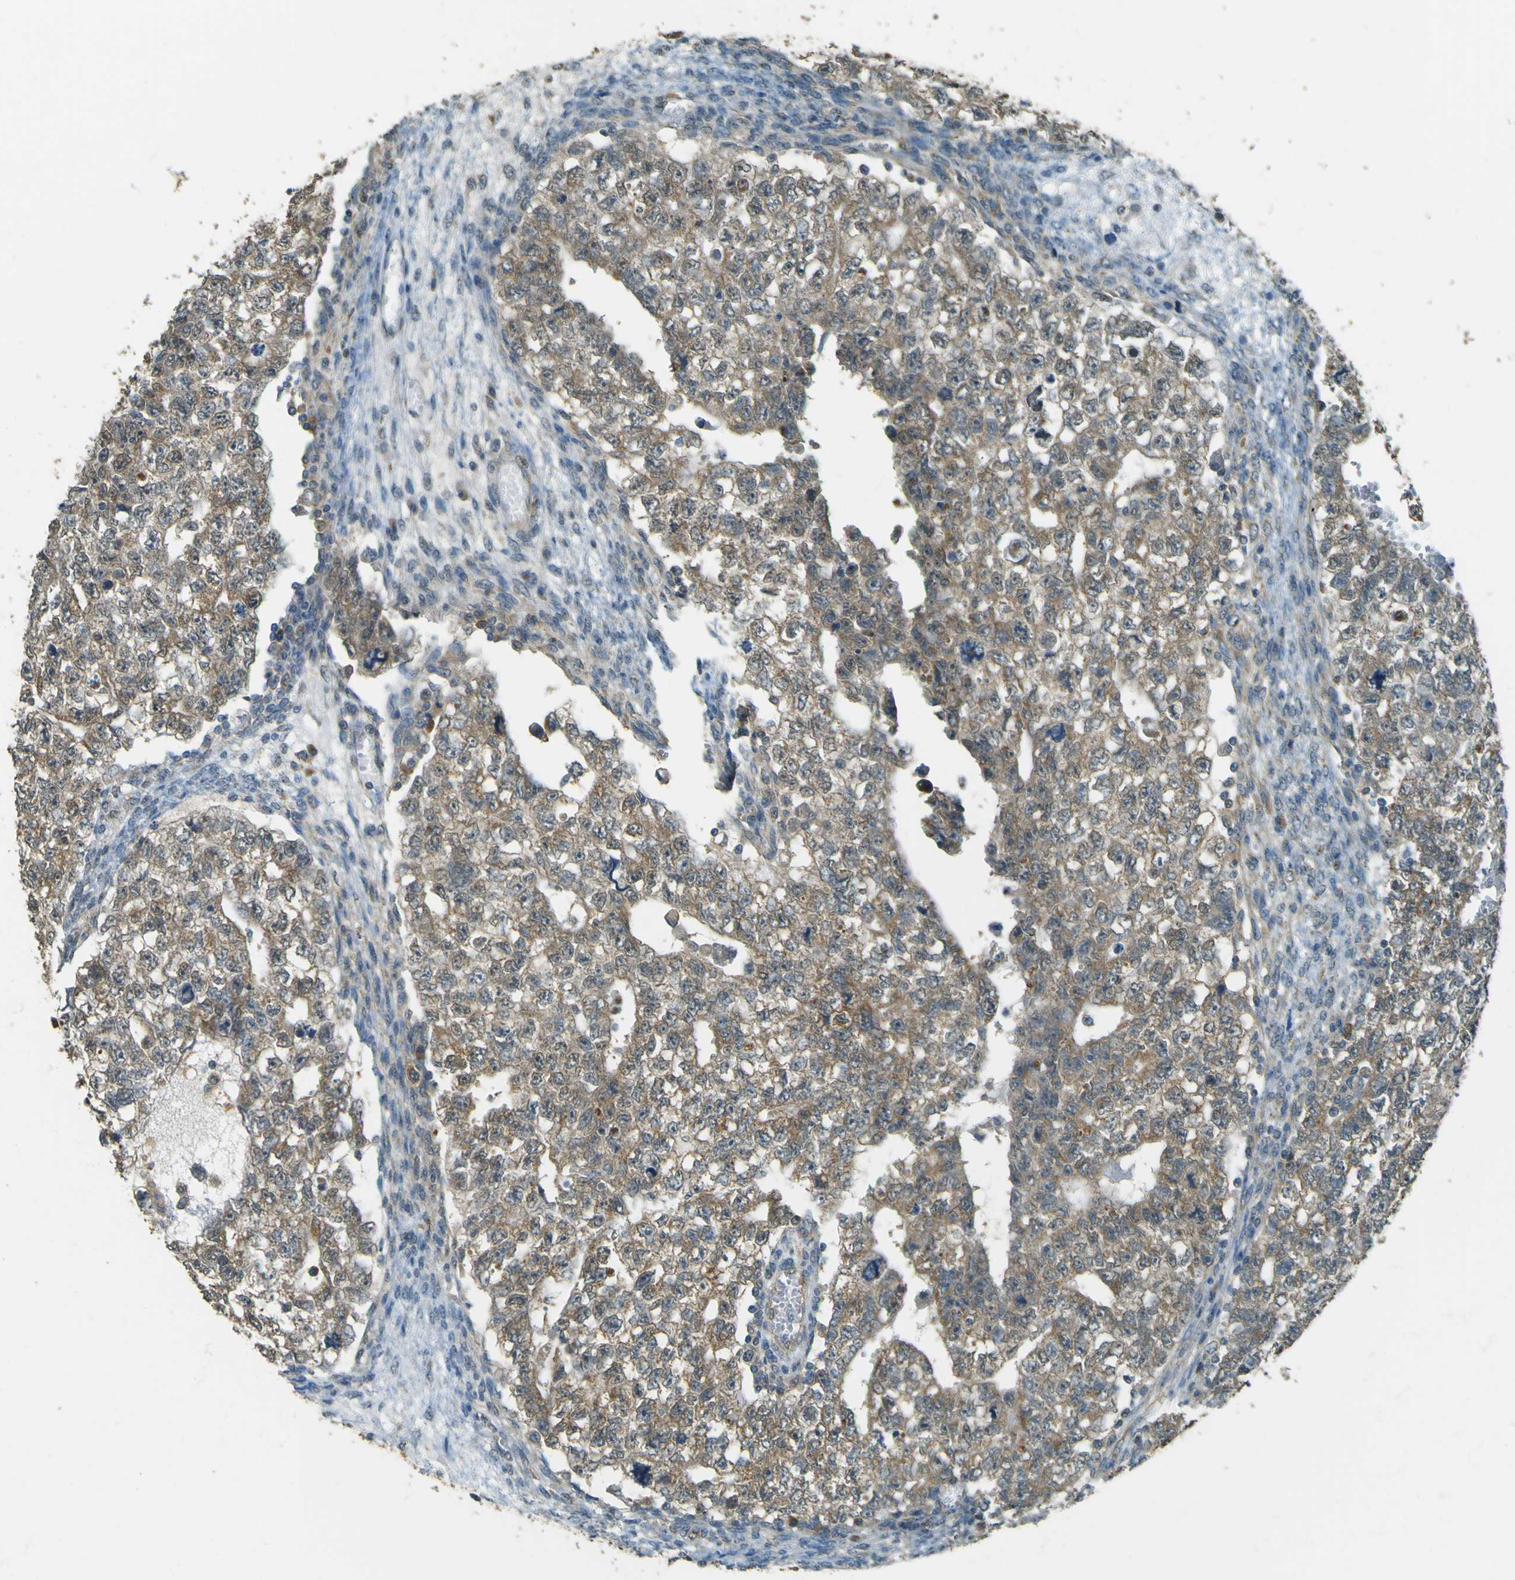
{"staining": {"intensity": "weak", "quantity": ">75%", "location": "cytoplasmic/membranous"}, "tissue": "testis cancer", "cell_type": "Tumor cells", "image_type": "cancer", "snomed": [{"axis": "morphology", "description": "Seminoma, NOS"}, {"axis": "morphology", "description": "Carcinoma, Embryonal, NOS"}, {"axis": "topography", "description": "Testis"}], "caption": "A brown stain highlights weak cytoplasmic/membranous positivity of a protein in human testis cancer tumor cells.", "gene": "GOLGA1", "patient": {"sex": "male", "age": 38}}